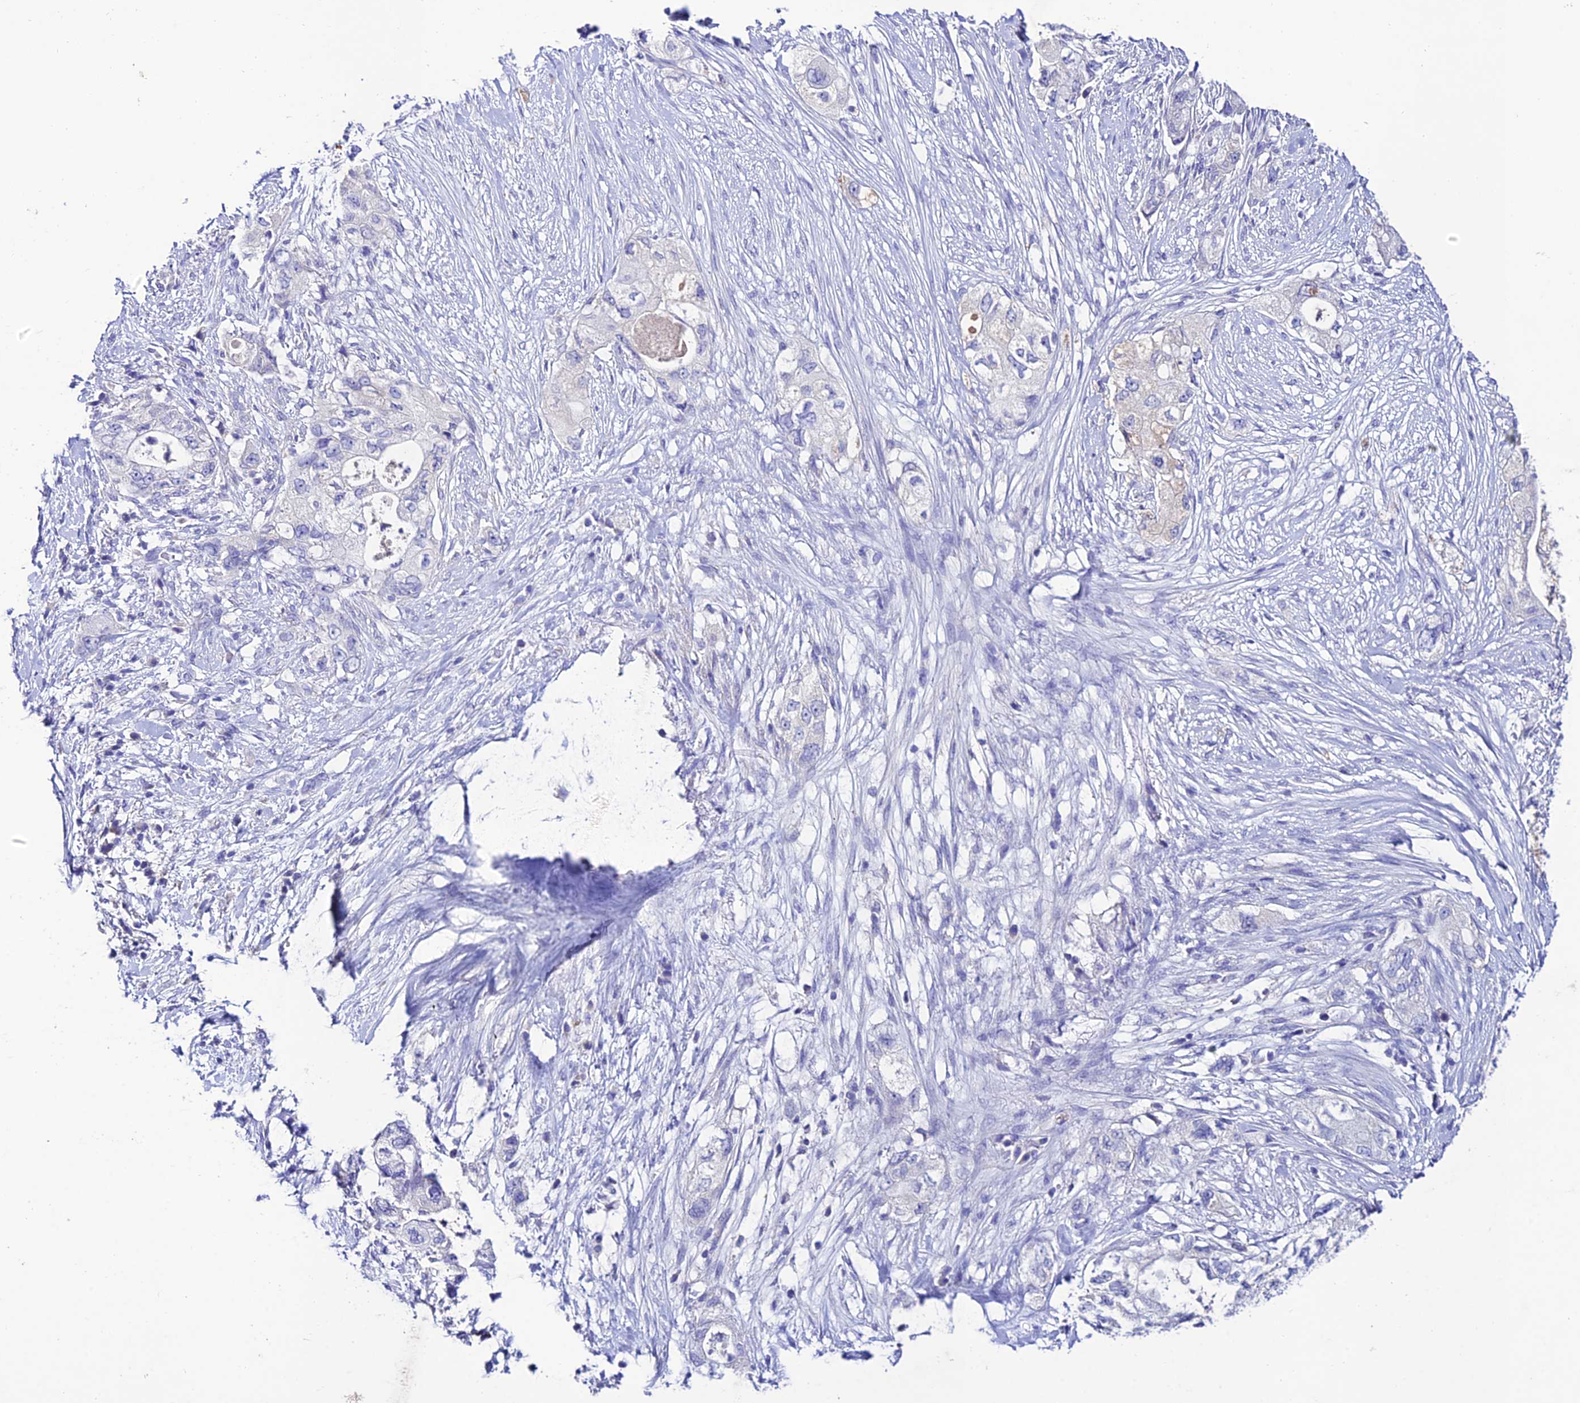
{"staining": {"intensity": "negative", "quantity": "none", "location": "none"}, "tissue": "pancreatic cancer", "cell_type": "Tumor cells", "image_type": "cancer", "snomed": [{"axis": "morphology", "description": "Adenocarcinoma, NOS"}, {"axis": "topography", "description": "Pancreas"}], "caption": "A histopathology image of human adenocarcinoma (pancreatic) is negative for staining in tumor cells.", "gene": "NLRP6", "patient": {"sex": "female", "age": 73}}